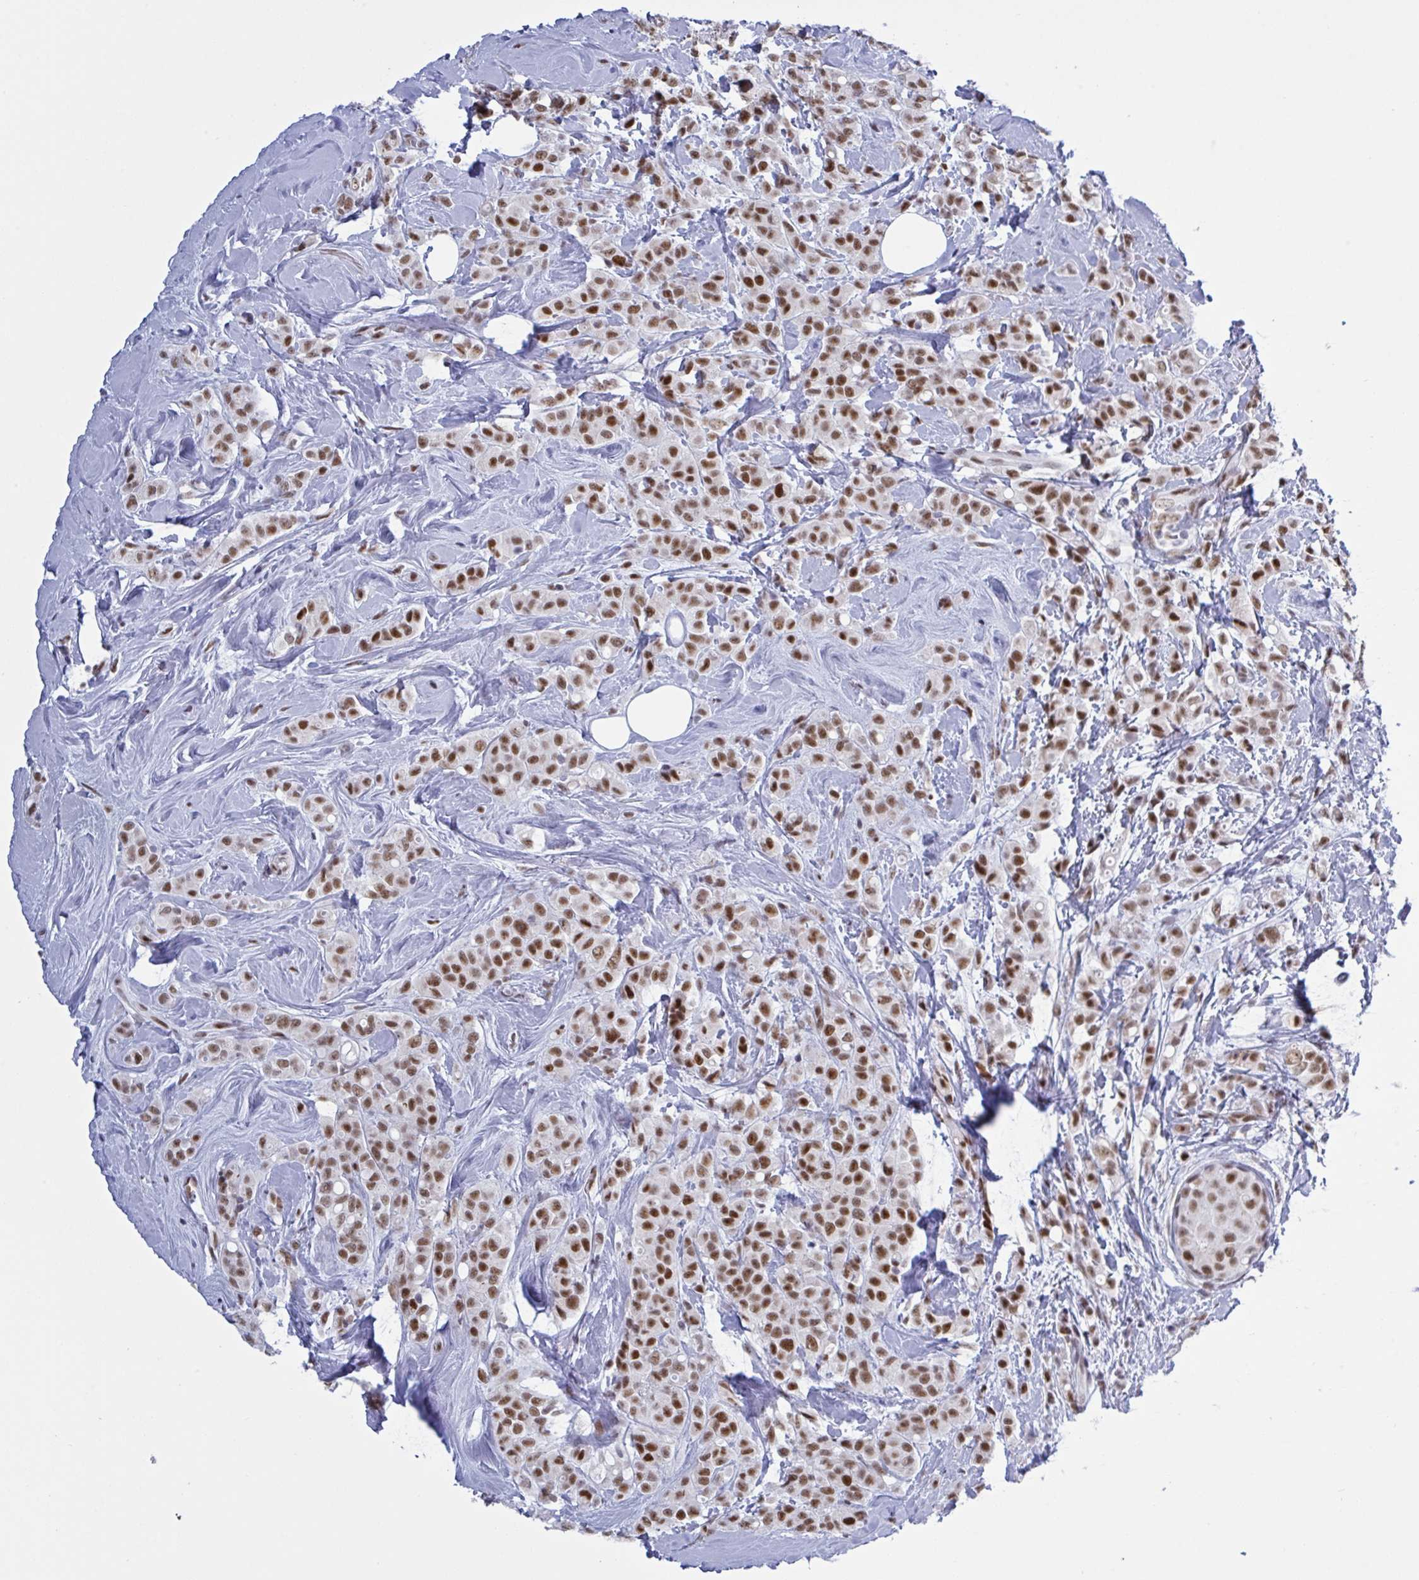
{"staining": {"intensity": "moderate", "quantity": ">75%", "location": "nuclear"}, "tissue": "breast cancer", "cell_type": "Tumor cells", "image_type": "cancer", "snomed": [{"axis": "morphology", "description": "Lobular carcinoma"}, {"axis": "topography", "description": "Breast"}], "caption": "IHC of human breast lobular carcinoma reveals medium levels of moderate nuclear staining in about >75% of tumor cells.", "gene": "PPP1R10", "patient": {"sex": "female", "age": 68}}